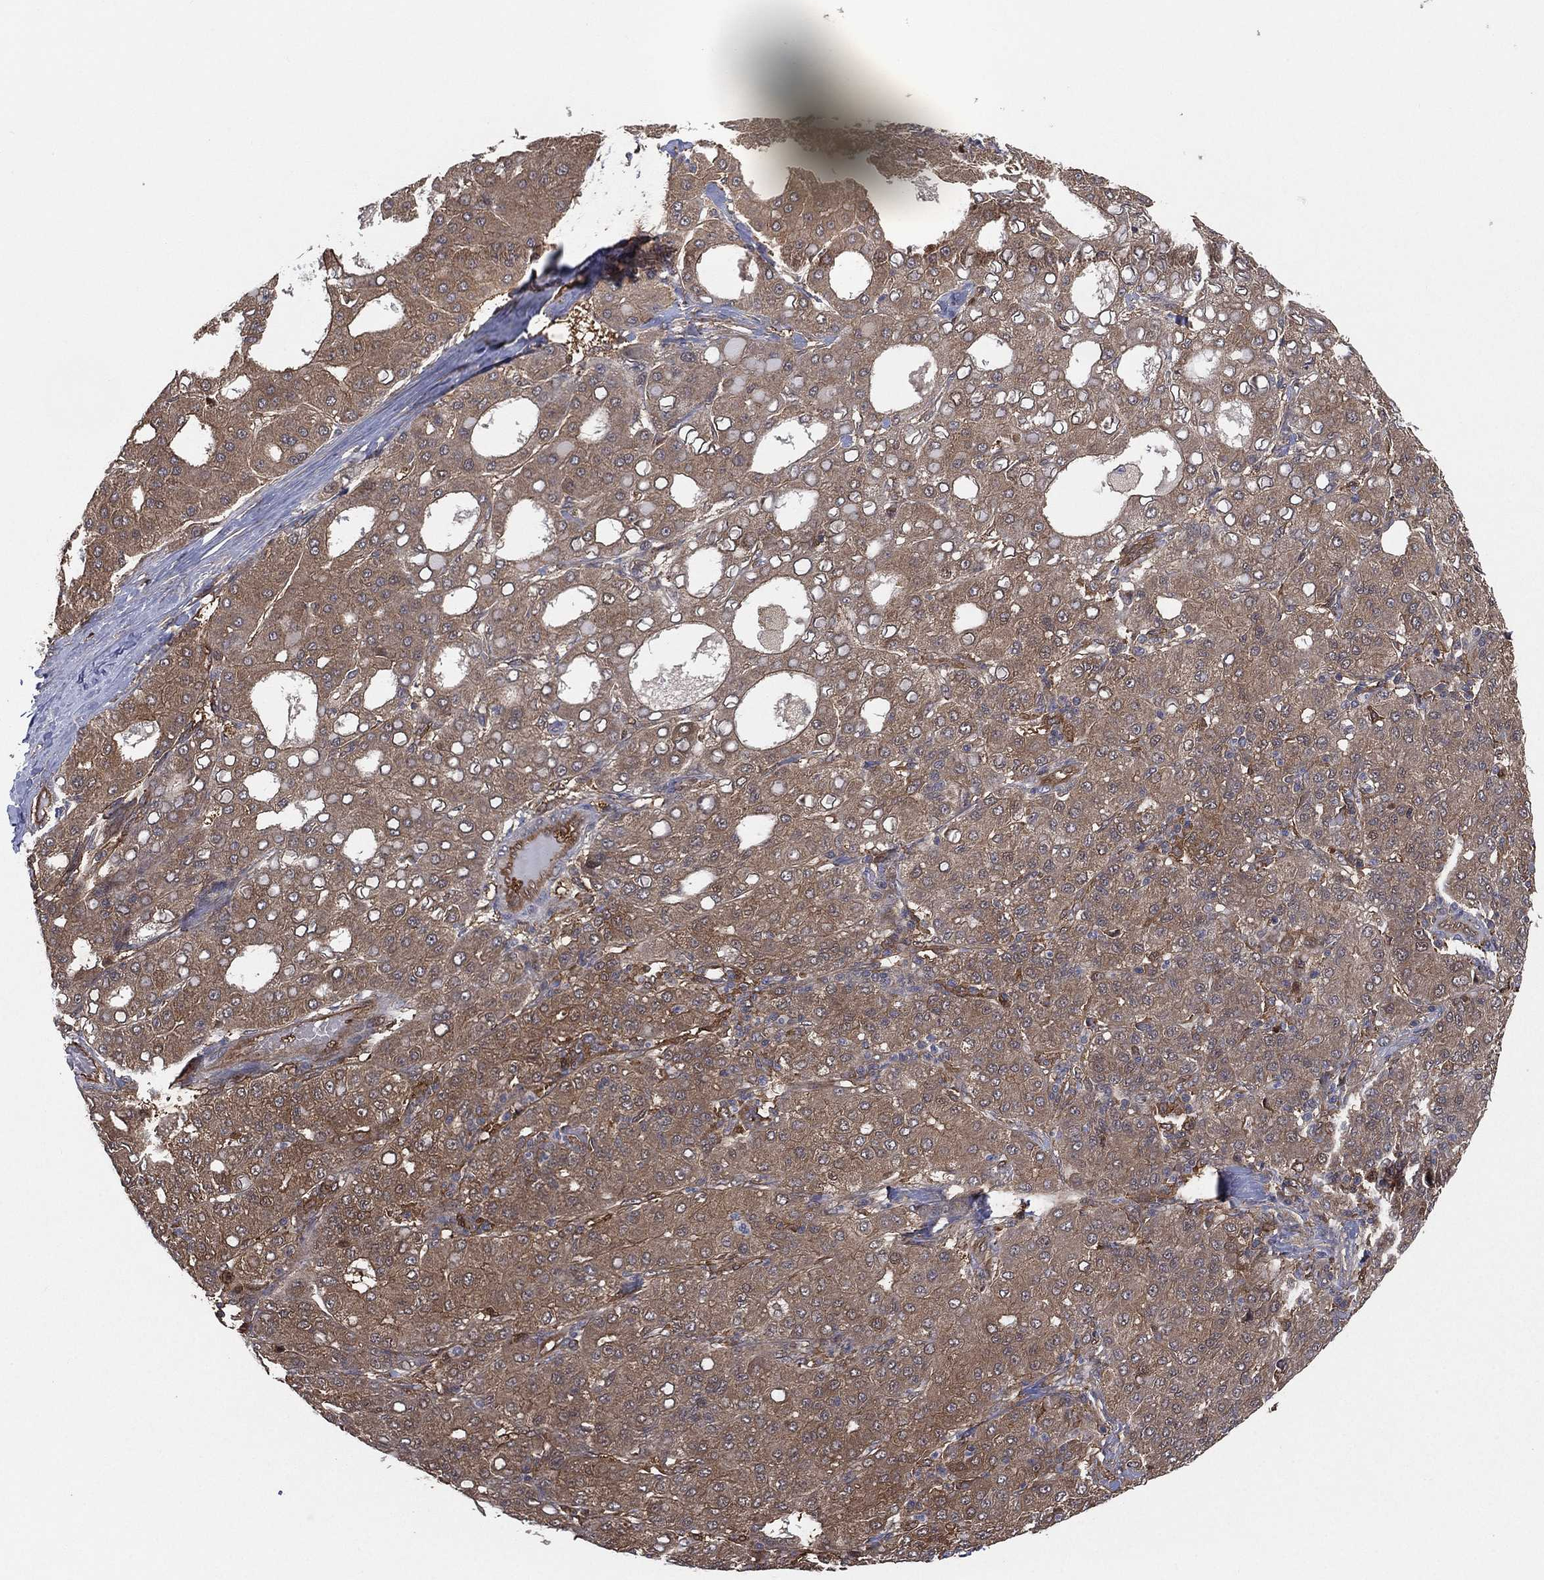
{"staining": {"intensity": "moderate", "quantity": "25%-75%", "location": "cytoplasmic/membranous"}, "tissue": "liver cancer", "cell_type": "Tumor cells", "image_type": "cancer", "snomed": [{"axis": "morphology", "description": "Carcinoma, Hepatocellular, NOS"}, {"axis": "topography", "description": "Liver"}], "caption": "Immunohistochemistry (IHC) of human liver cancer (hepatocellular carcinoma) reveals medium levels of moderate cytoplasmic/membranous staining in about 25%-75% of tumor cells.", "gene": "PSMG4", "patient": {"sex": "male", "age": 65}}